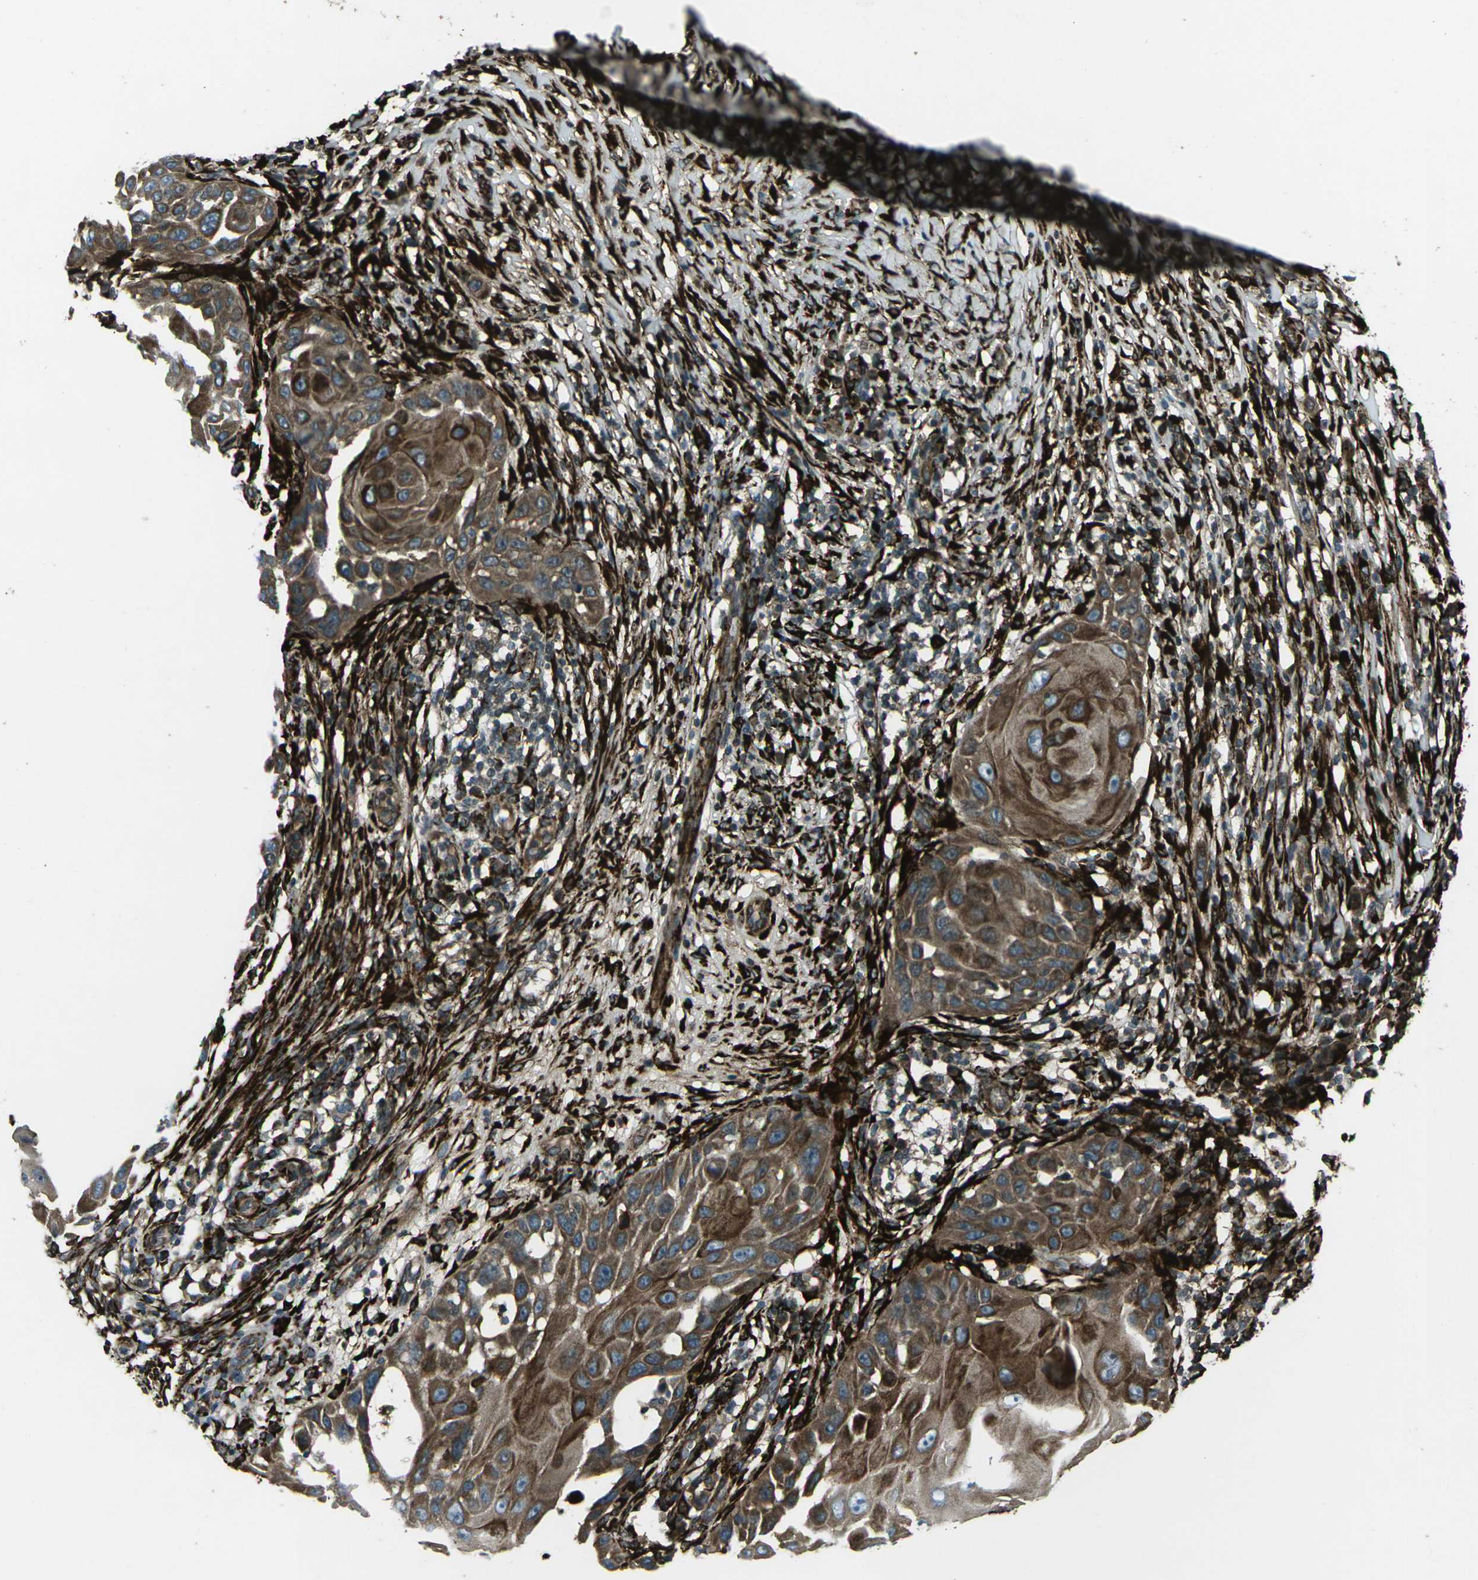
{"staining": {"intensity": "moderate", "quantity": ">75%", "location": "cytoplasmic/membranous"}, "tissue": "skin cancer", "cell_type": "Tumor cells", "image_type": "cancer", "snomed": [{"axis": "morphology", "description": "Squamous cell carcinoma, NOS"}, {"axis": "topography", "description": "Skin"}], "caption": "Protein staining by immunohistochemistry displays moderate cytoplasmic/membranous positivity in approximately >75% of tumor cells in squamous cell carcinoma (skin). The staining was performed using DAB (3,3'-diaminobenzidine), with brown indicating positive protein expression. Nuclei are stained blue with hematoxylin.", "gene": "LSMEM1", "patient": {"sex": "female", "age": 44}}